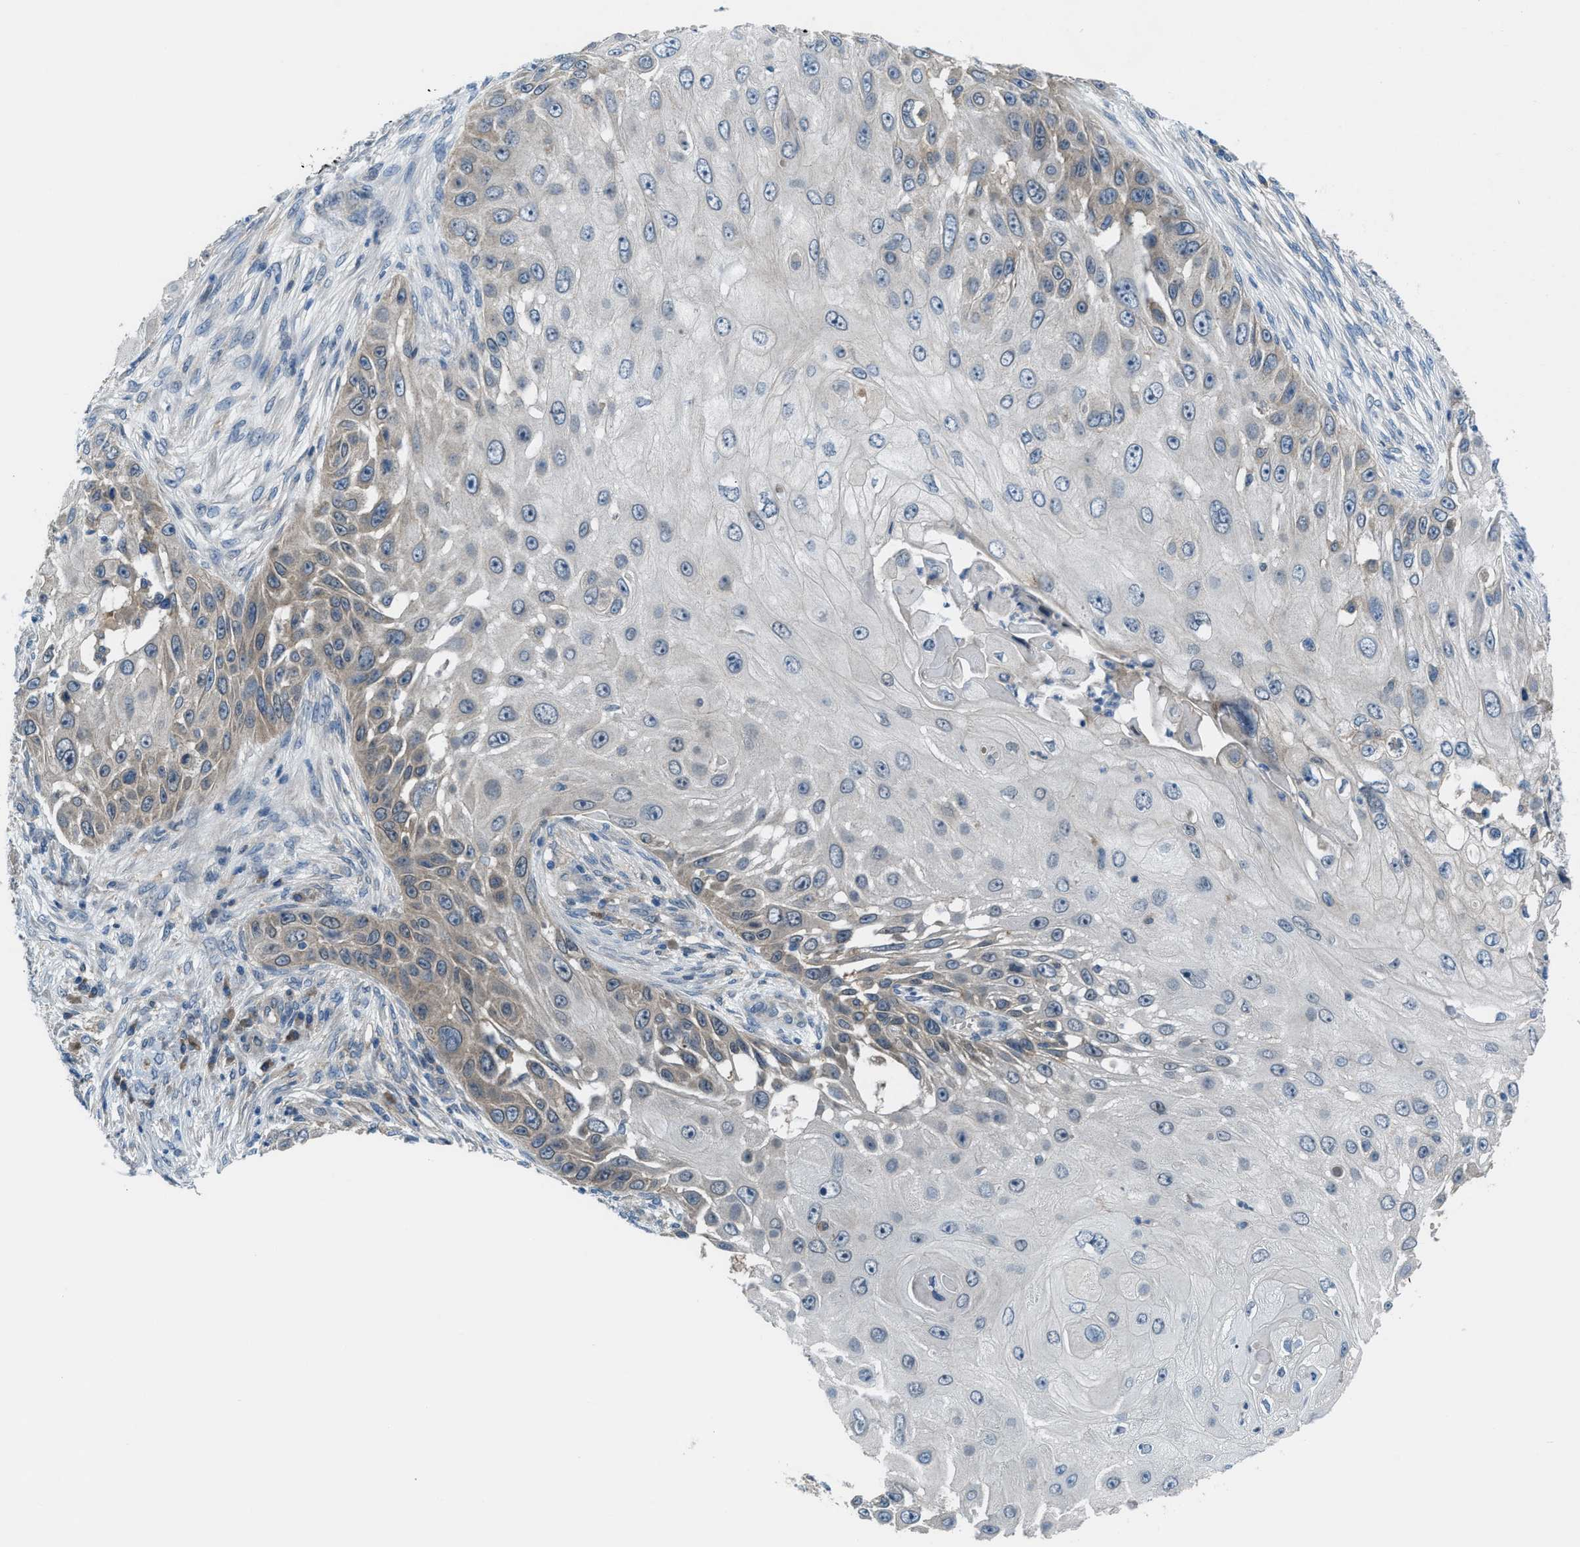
{"staining": {"intensity": "weak", "quantity": "<25%", "location": "cytoplasmic/membranous"}, "tissue": "skin cancer", "cell_type": "Tumor cells", "image_type": "cancer", "snomed": [{"axis": "morphology", "description": "Squamous cell carcinoma, NOS"}, {"axis": "topography", "description": "Skin"}], "caption": "Tumor cells show no significant positivity in squamous cell carcinoma (skin).", "gene": "BAZ2B", "patient": {"sex": "female", "age": 44}}